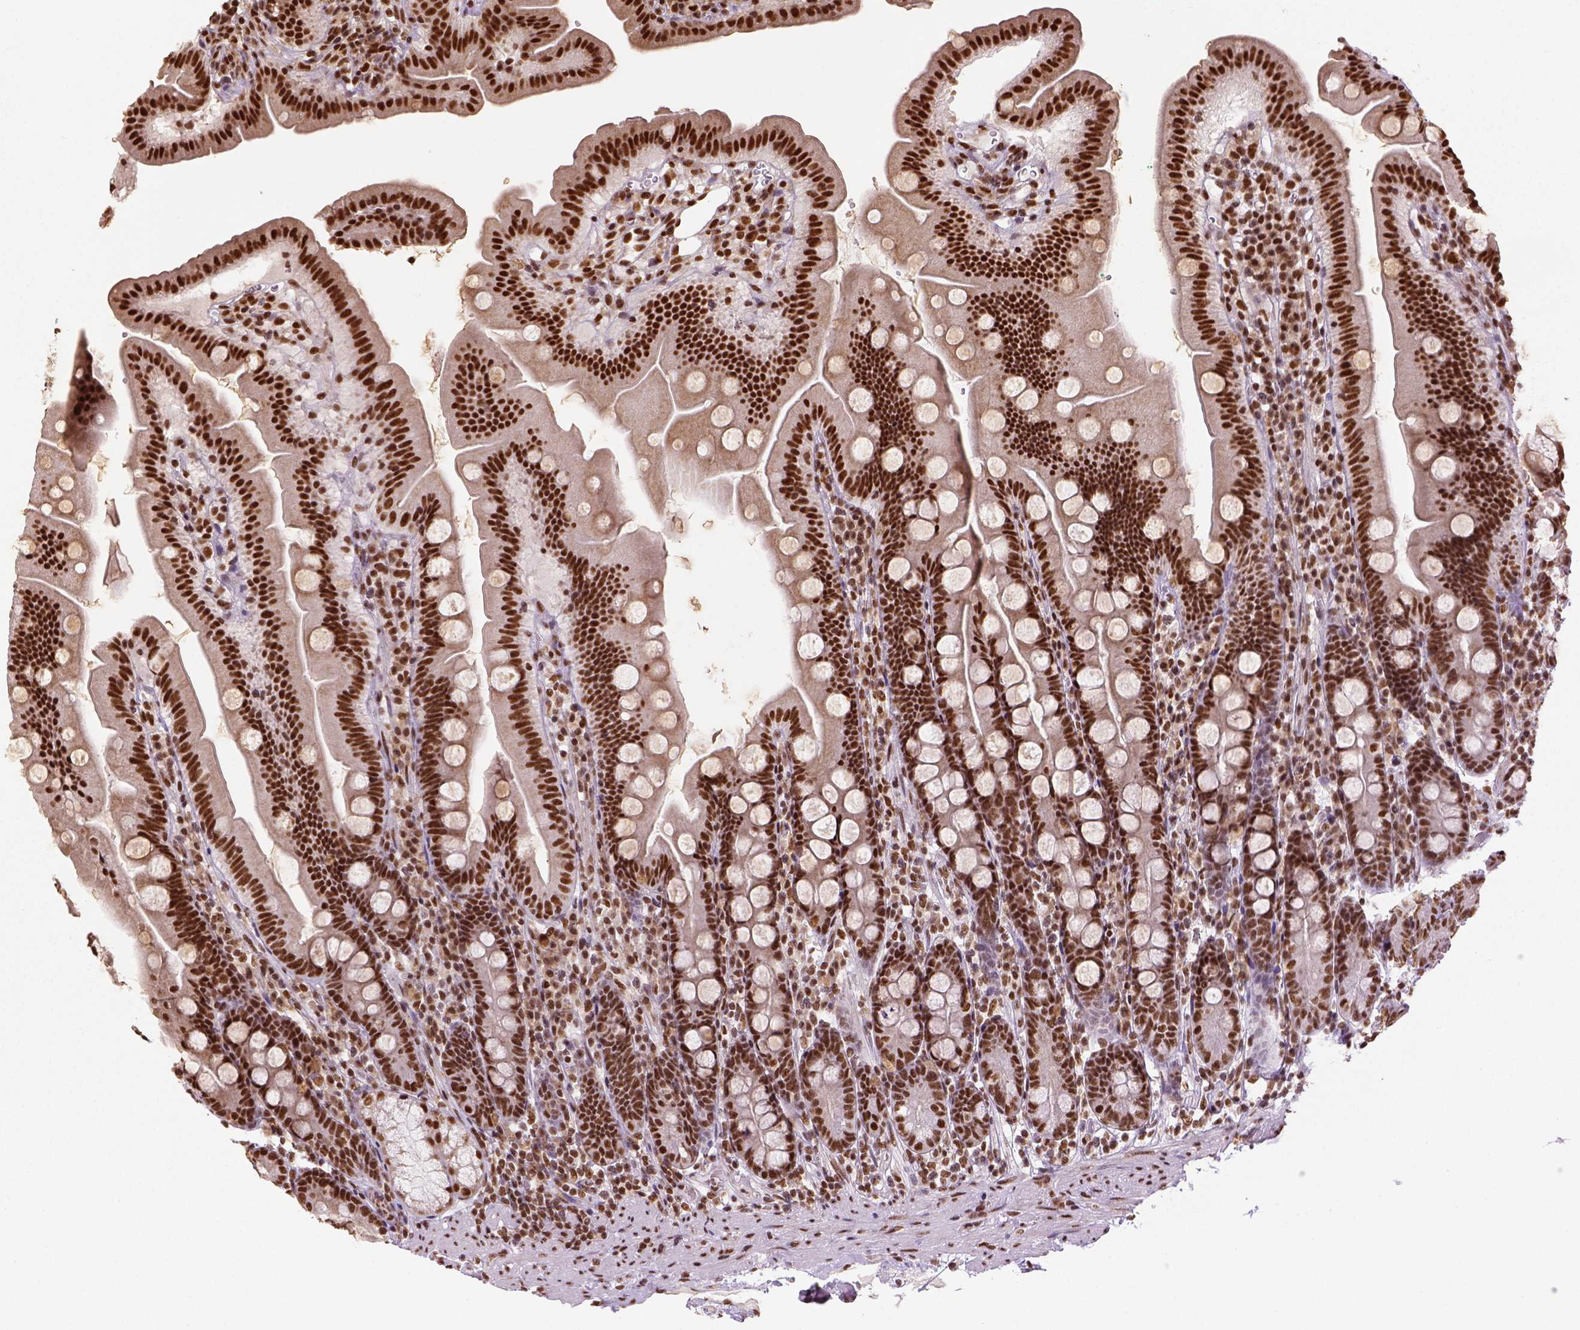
{"staining": {"intensity": "strong", "quantity": ">75%", "location": "nuclear"}, "tissue": "duodenum", "cell_type": "Glandular cells", "image_type": "normal", "snomed": [{"axis": "morphology", "description": "Normal tissue, NOS"}, {"axis": "topography", "description": "Duodenum"}], "caption": "IHC micrograph of unremarkable duodenum: duodenum stained using IHC reveals high levels of strong protein expression localized specifically in the nuclear of glandular cells, appearing as a nuclear brown color.", "gene": "CCAR1", "patient": {"sex": "female", "age": 67}}